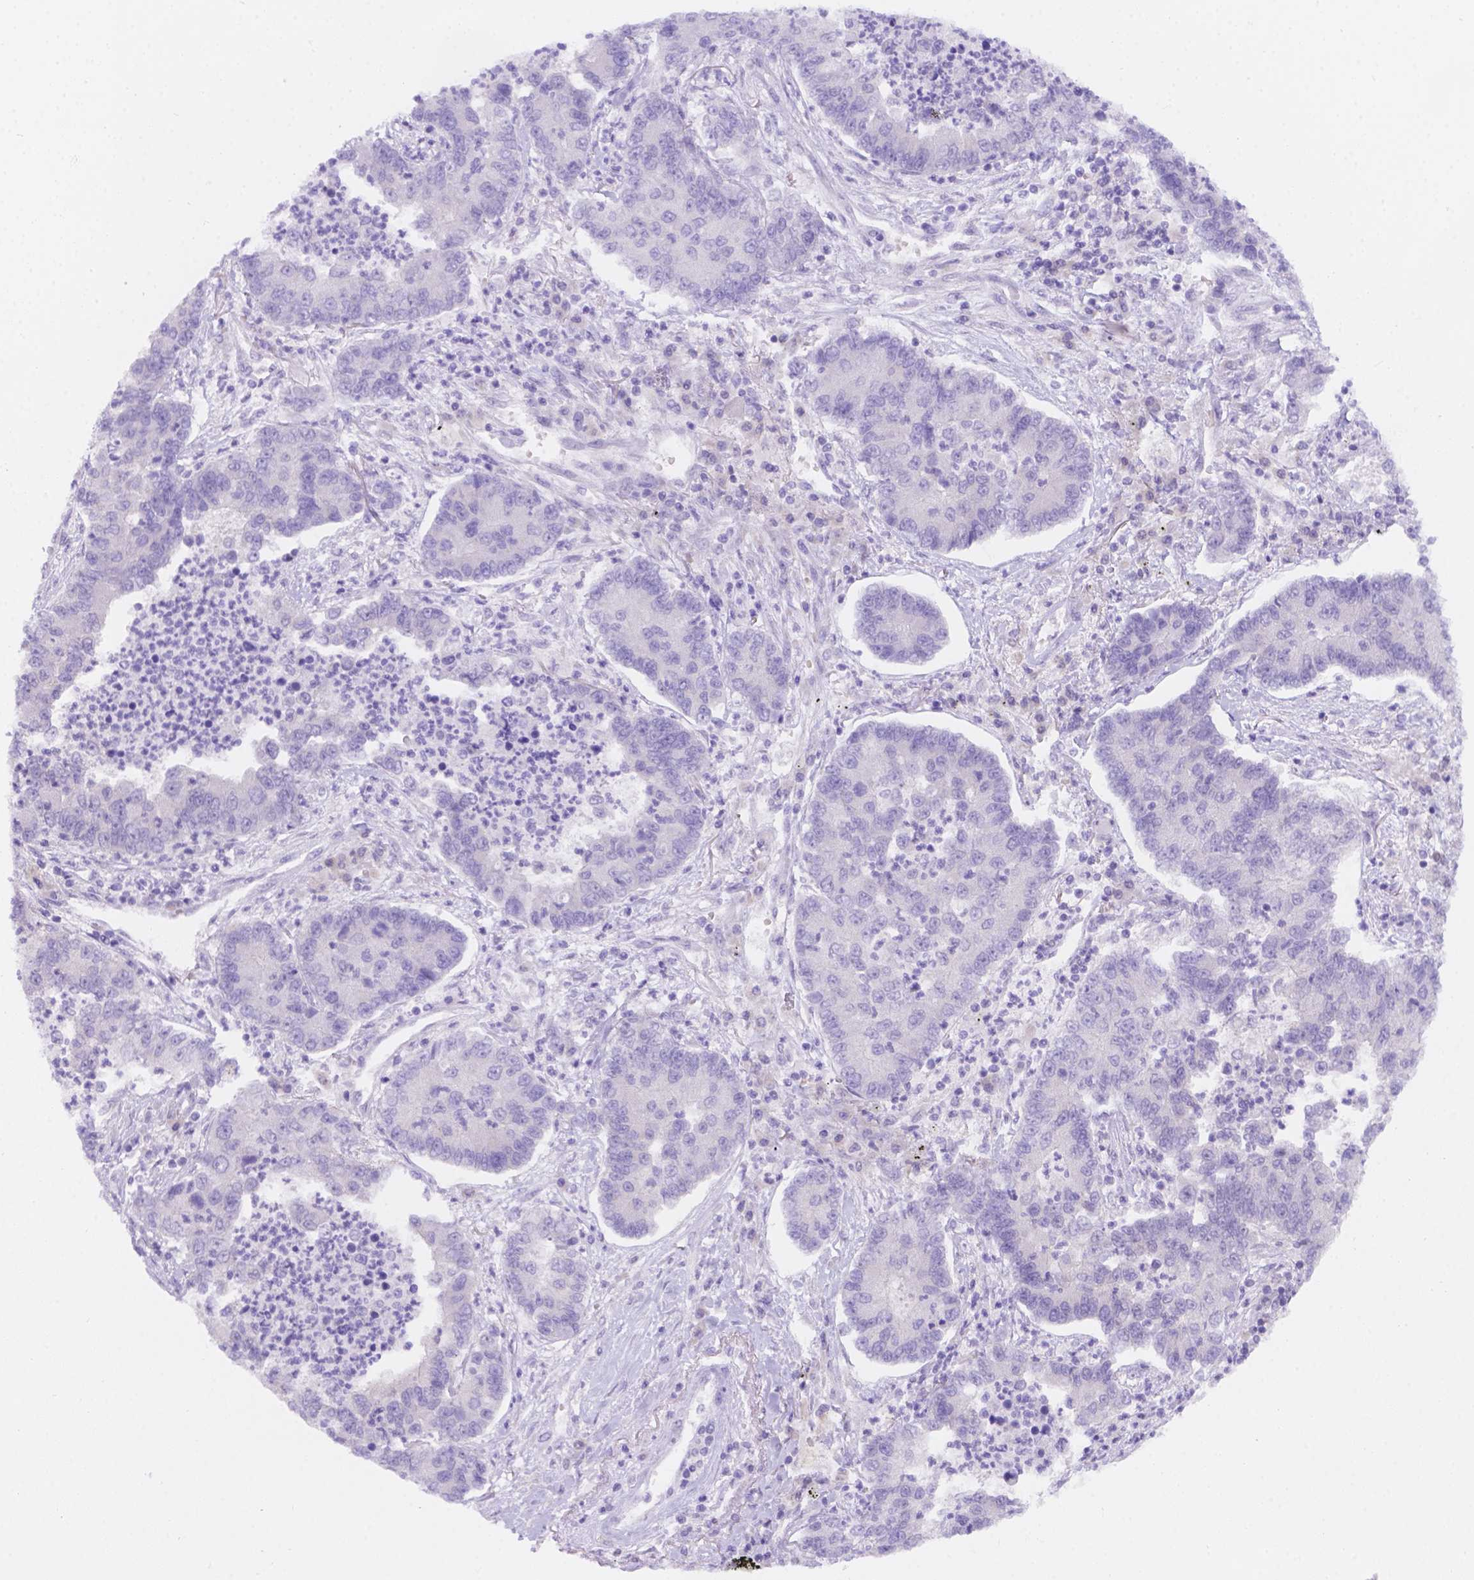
{"staining": {"intensity": "negative", "quantity": "none", "location": "none"}, "tissue": "lung cancer", "cell_type": "Tumor cells", "image_type": "cancer", "snomed": [{"axis": "morphology", "description": "Adenocarcinoma, NOS"}, {"axis": "topography", "description": "Lung"}], "caption": "This is an immunohistochemistry (IHC) image of human lung cancer. There is no positivity in tumor cells.", "gene": "CD96", "patient": {"sex": "female", "age": 57}}